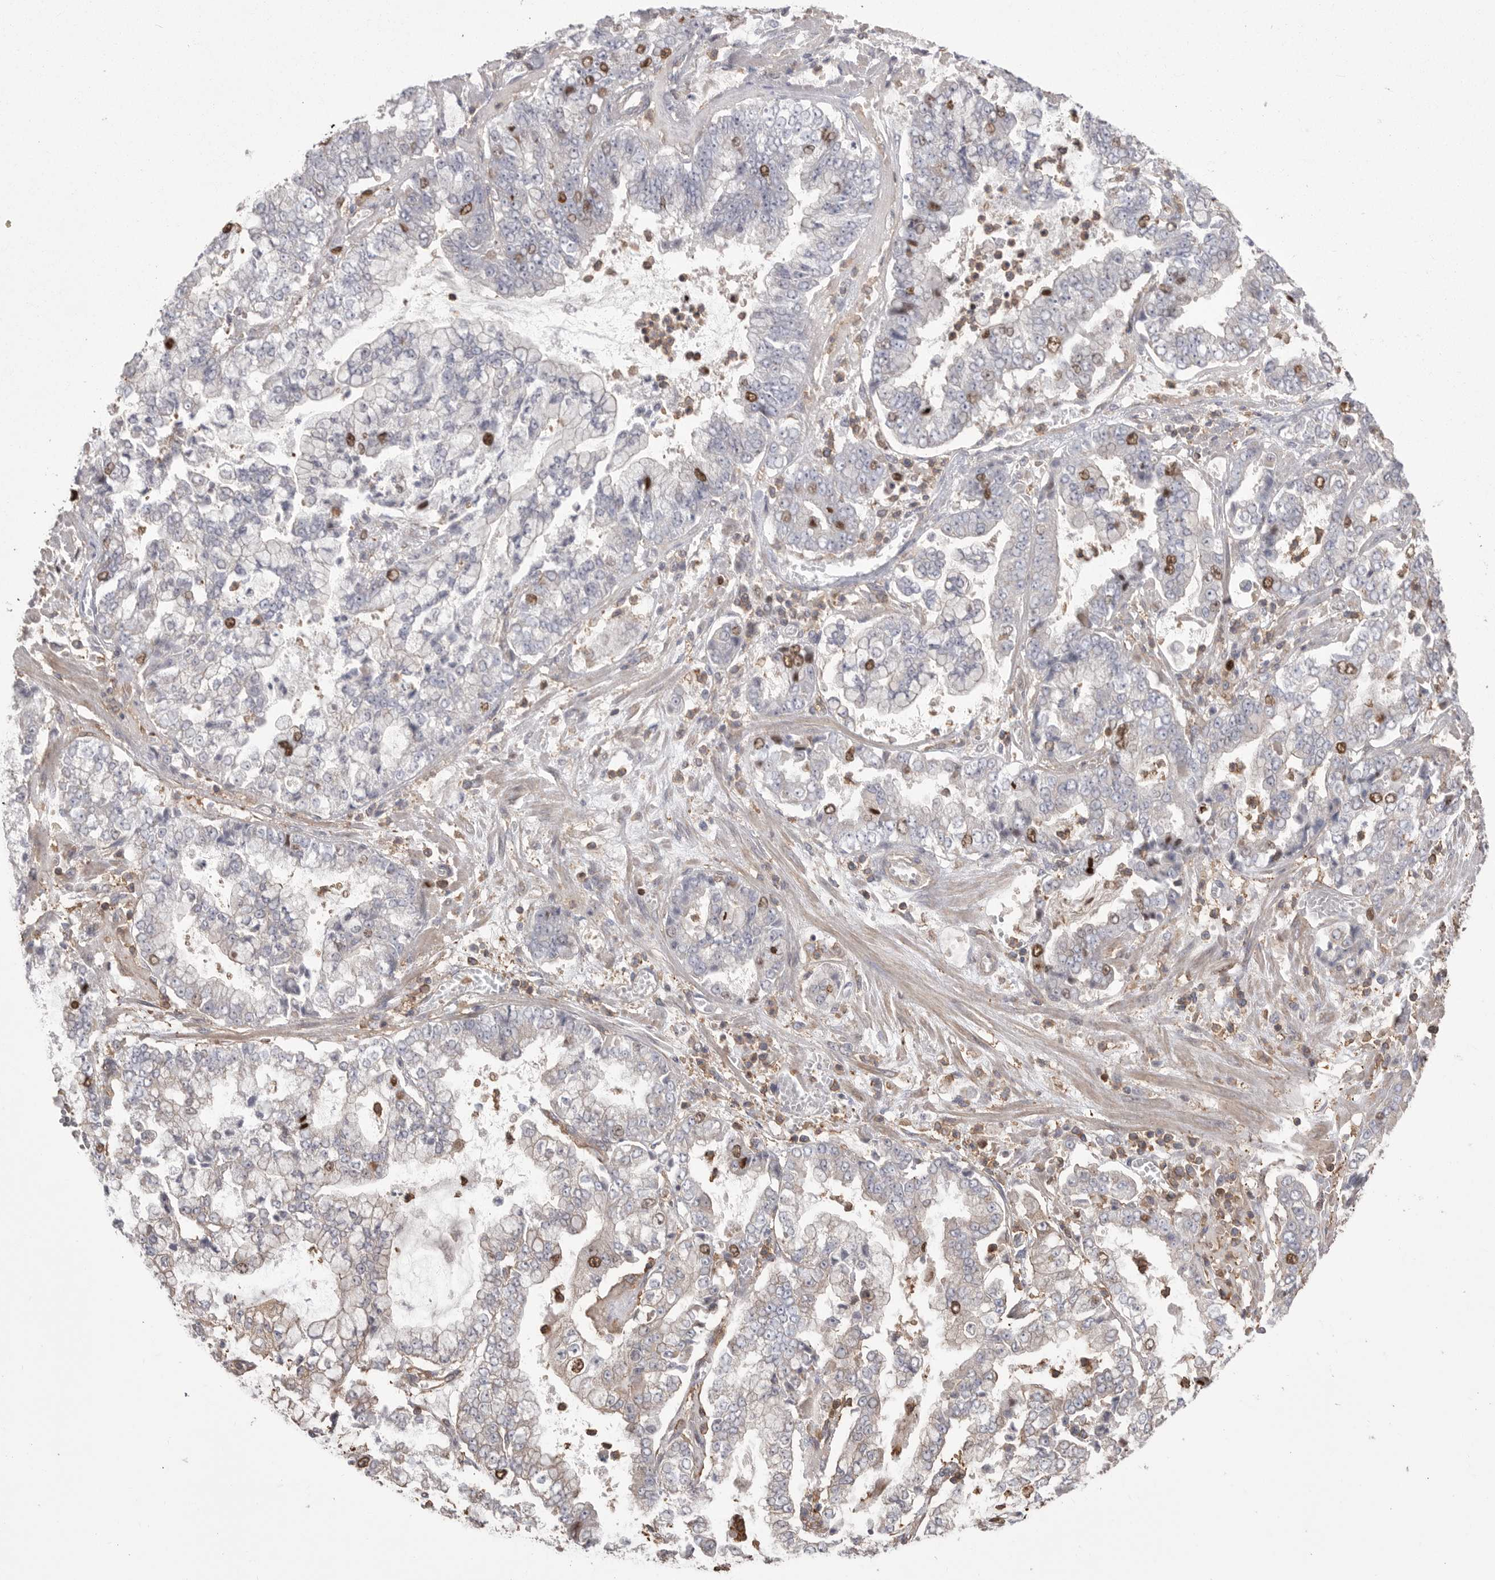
{"staining": {"intensity": "strong", "quantity": "<25%", "location": "nuclear"}, "tissue": "stomach cancer", "cell_type": "Tumor cells", "image_type": "cancer", "snomed": [{"axis": "morphology", "description": "Adenocarcinoma, NOS"}, {"axis": "topography", "description": "Stomach"}], "caption": "Immunohistochemistry image of neoplastic tissue: stomach cancer (adenocarcinoma) stained using immunohistochemistry displays medium levels of strong protein expression localized specifically in the nuclear of tumor cells, appearing as a nuclear brown color.", "gene": "TOP2A", "patient": {"sex": "male", "age": 76}}